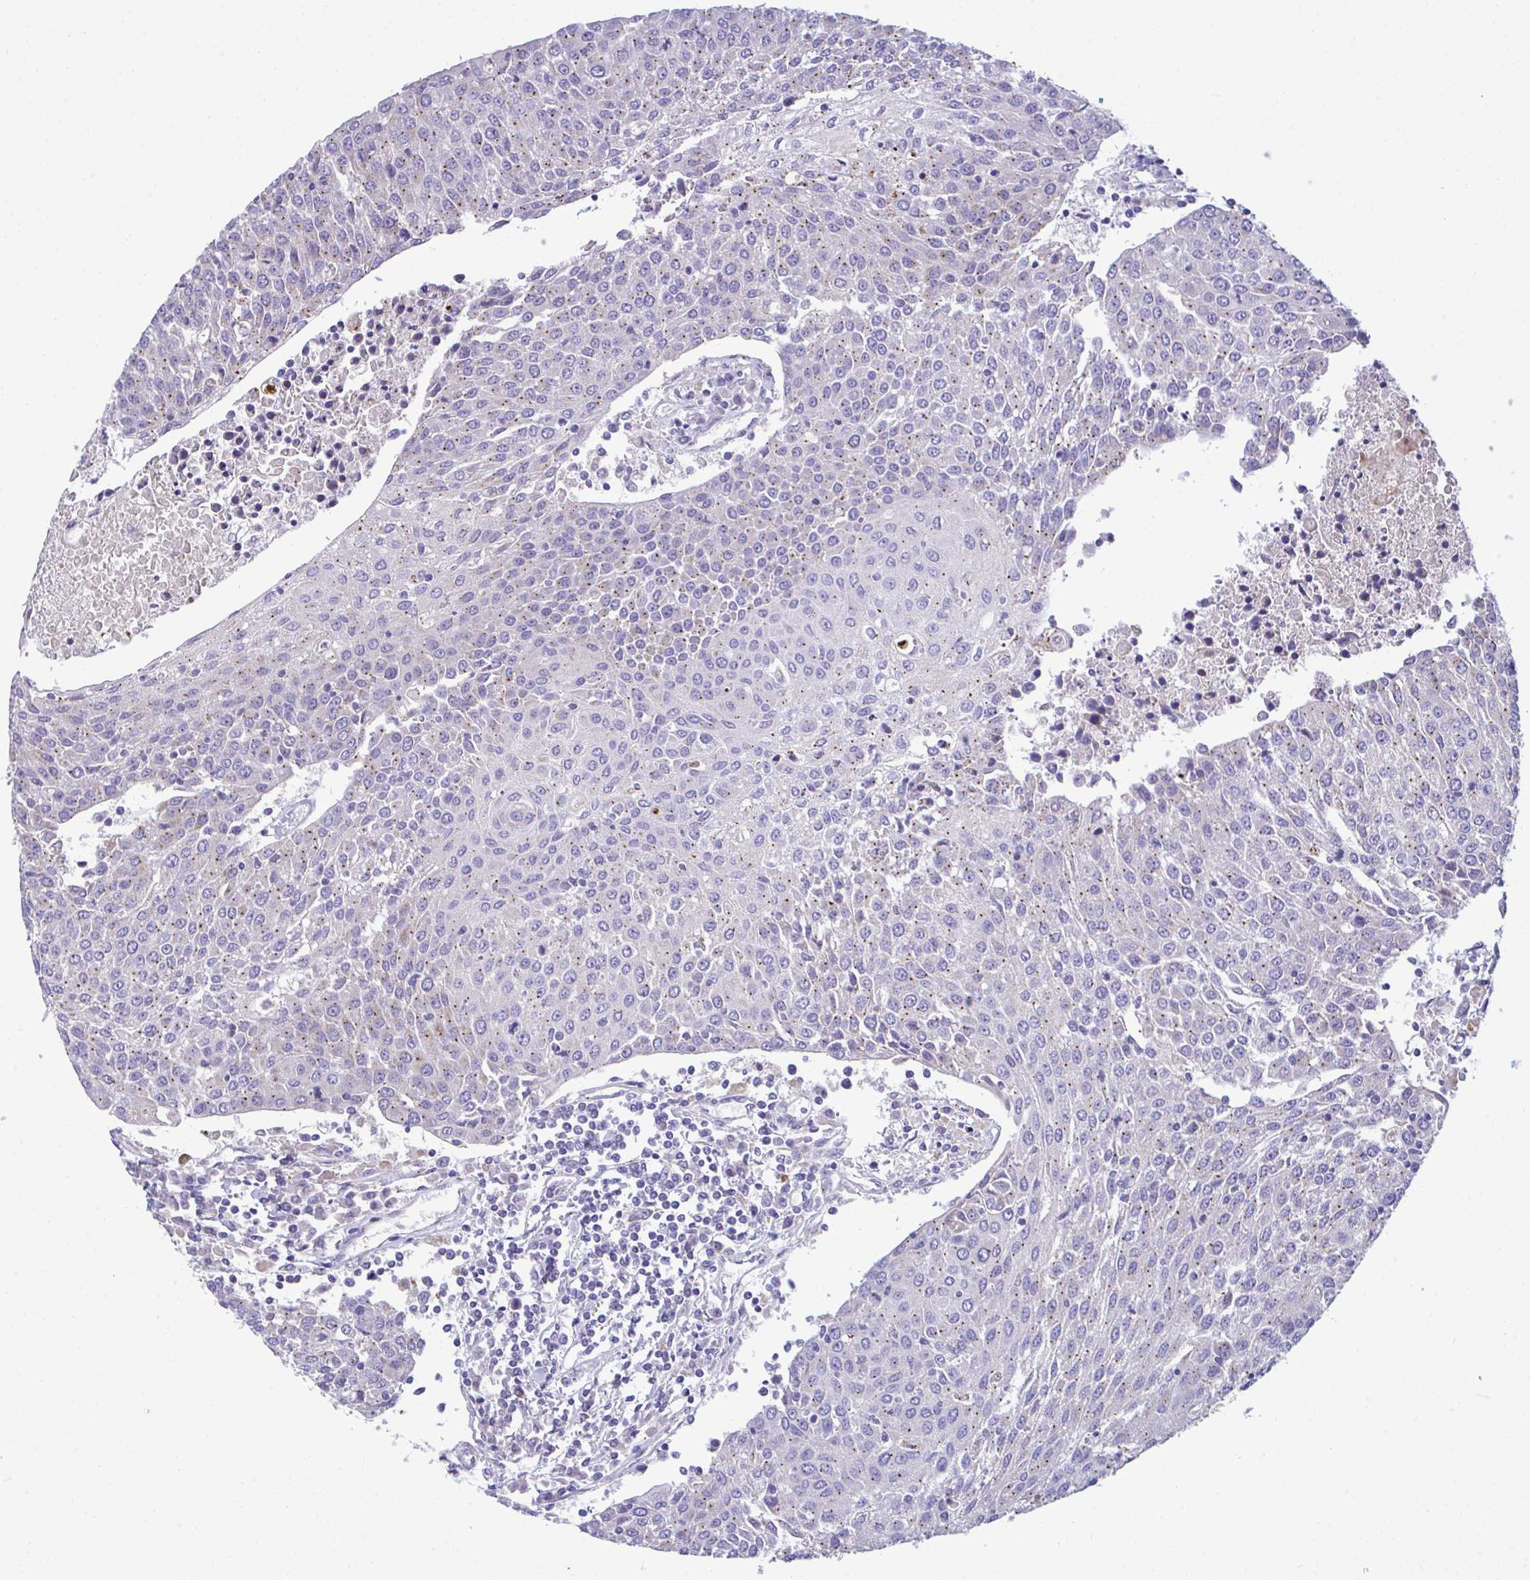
{"staining": {"intensity": "weak", "quantity": "<25%", "location": "cytoplasmic/membranous"}, "tissue": "urothelial cancer", "cell_type": "Tumor cells", "image_type": "cancer", "snomed": [{"axis": "morphology", "description": "Urothelial carcinoma, High grade"}, {"axis": "topography", "description": "Urinary bladder"}], "caption": "The histopathology image exhibits no staining of tumor cells in urothelial cancer.", "gene": "MRPS16", "patient": {"sex": "female", "age": 85}}